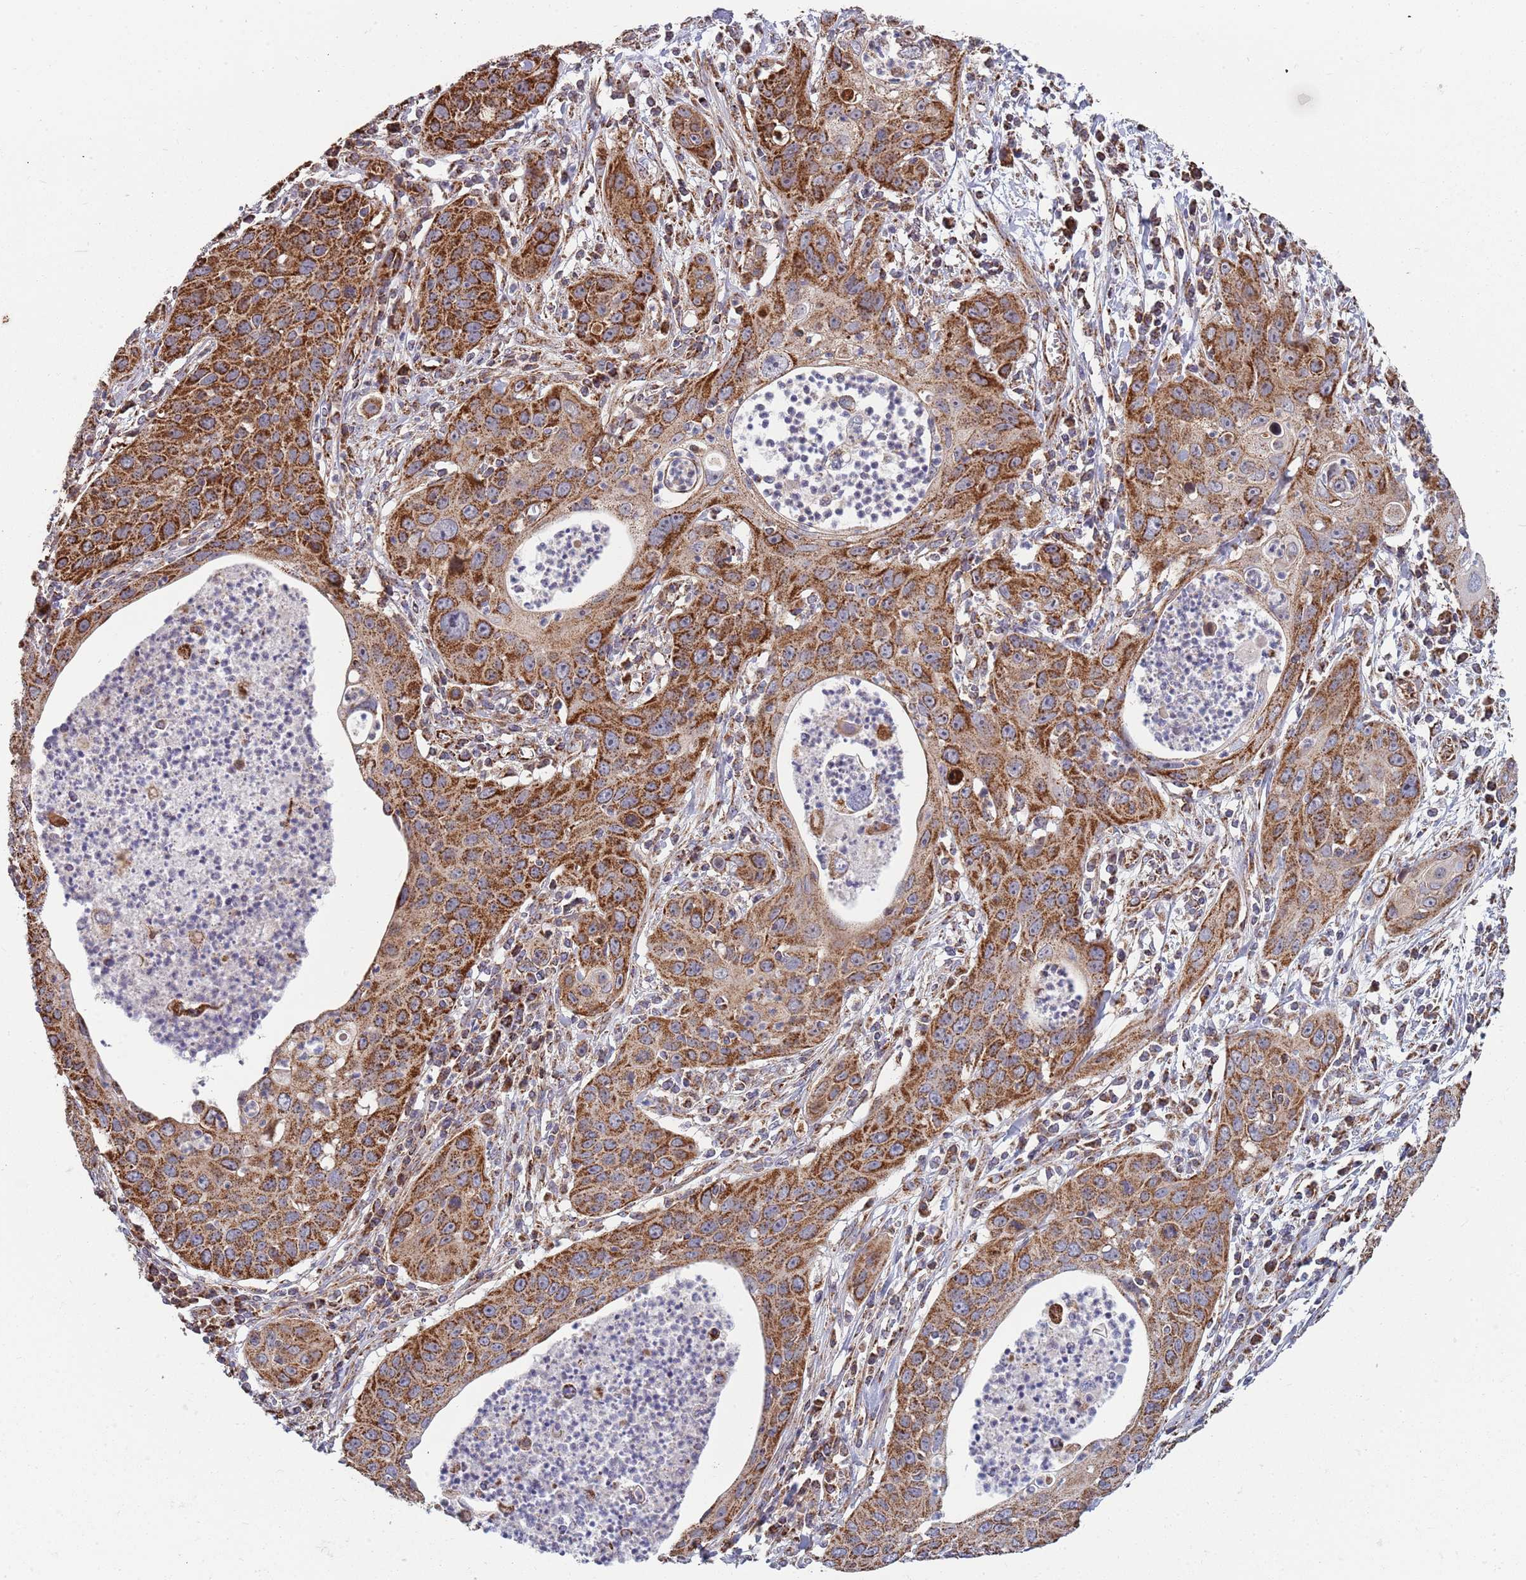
{"staining": {"intensity": "strong", "quantity": ">75%", "location": "cytoplasmic/membranous"}, "tissue": "cervical cancer", "cell_type": "Tumor cells", "image_type": "cancer", "snomed": [{"axis": "morphology", "description": "Squamous cell carcinoma, NOS"}, {"axis": "topography", "description": "Cervix"}], "caption": "DAB immunohistochemical staining of human cervical cancer (squamous cell carcinoma) displays strong cytoplasmic/membranous protein positivity in about >75% of tumor cells.", "gene": "VPS16", "patient": {"sex": "female", "age": 36}}